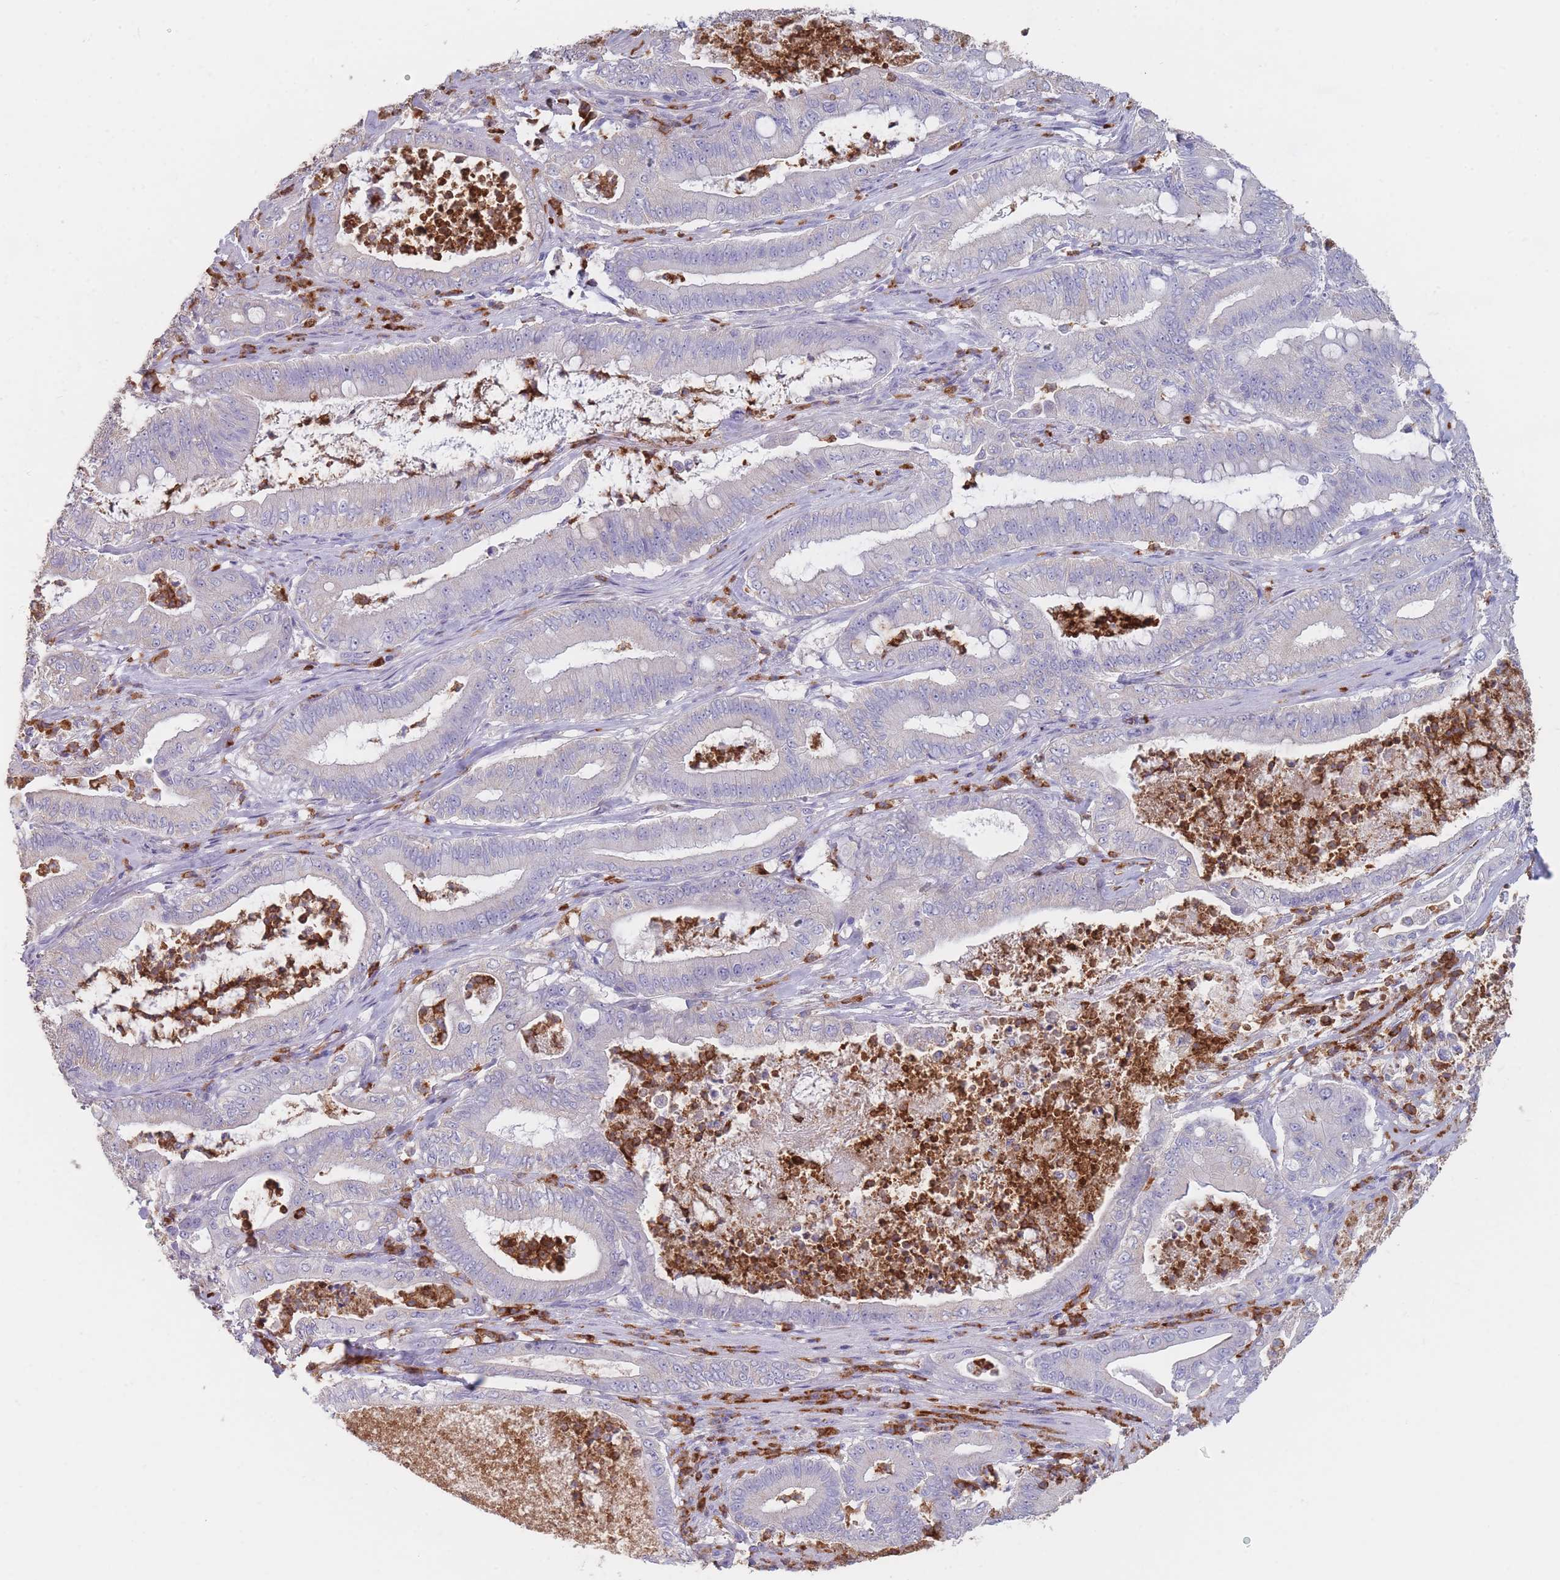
{"staining": {"intensity": "negative", "quantity": "none", "location": "none"}, "tissue": "pancreatic cancer", "cell_type": "Tumor cells", "image_type": "cancer", "snomed": [{"axis": "morphology", "description": "Adenocarcinoma, NOS"}, {"axis": "topography", "description": "Pancreas"}], "caption": "IHC of pancreatic cancer (adenocarcinoma) reveals no expression in tumor cells.", "gene": "CLEC12A", "patient": {"sex": "male", "age": 71}}